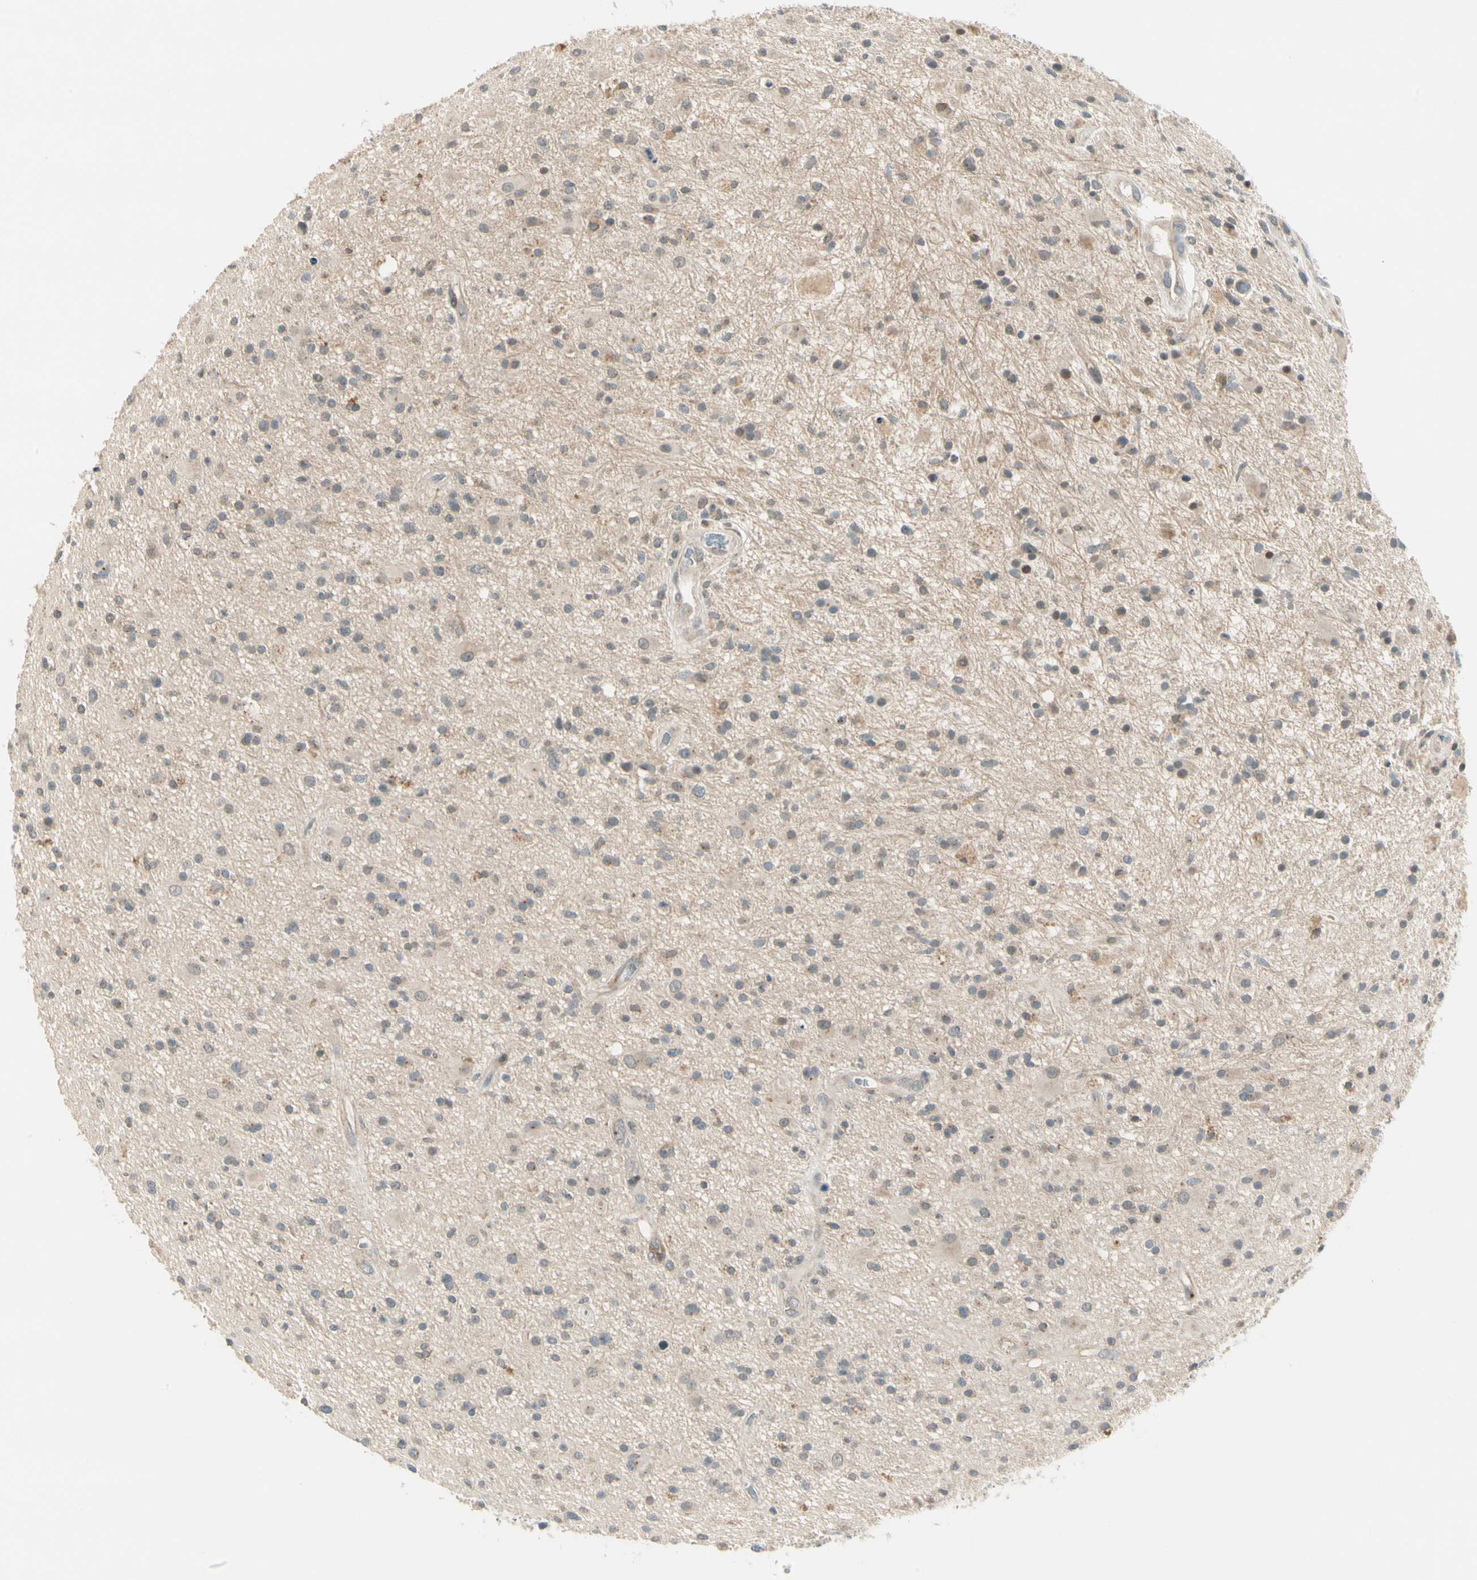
{"staining": {"intensity": "negative", "quantity": "none", "location": "none"}, "tissue": "glioma", "cell_type": "Tumor cells", "image_type": "cancer", "snomed": [{"axis": "morphology", "description": "Glioma, malignant, High grade"}, {"axis": "topography", "description": "Brain"}], "caption": "This is an immunohistochemistry micrograph of human glioma. There is no expression in tumor cells.", "gene": "PCDHB15", "patient": {"sex": "male", "age": 33}}